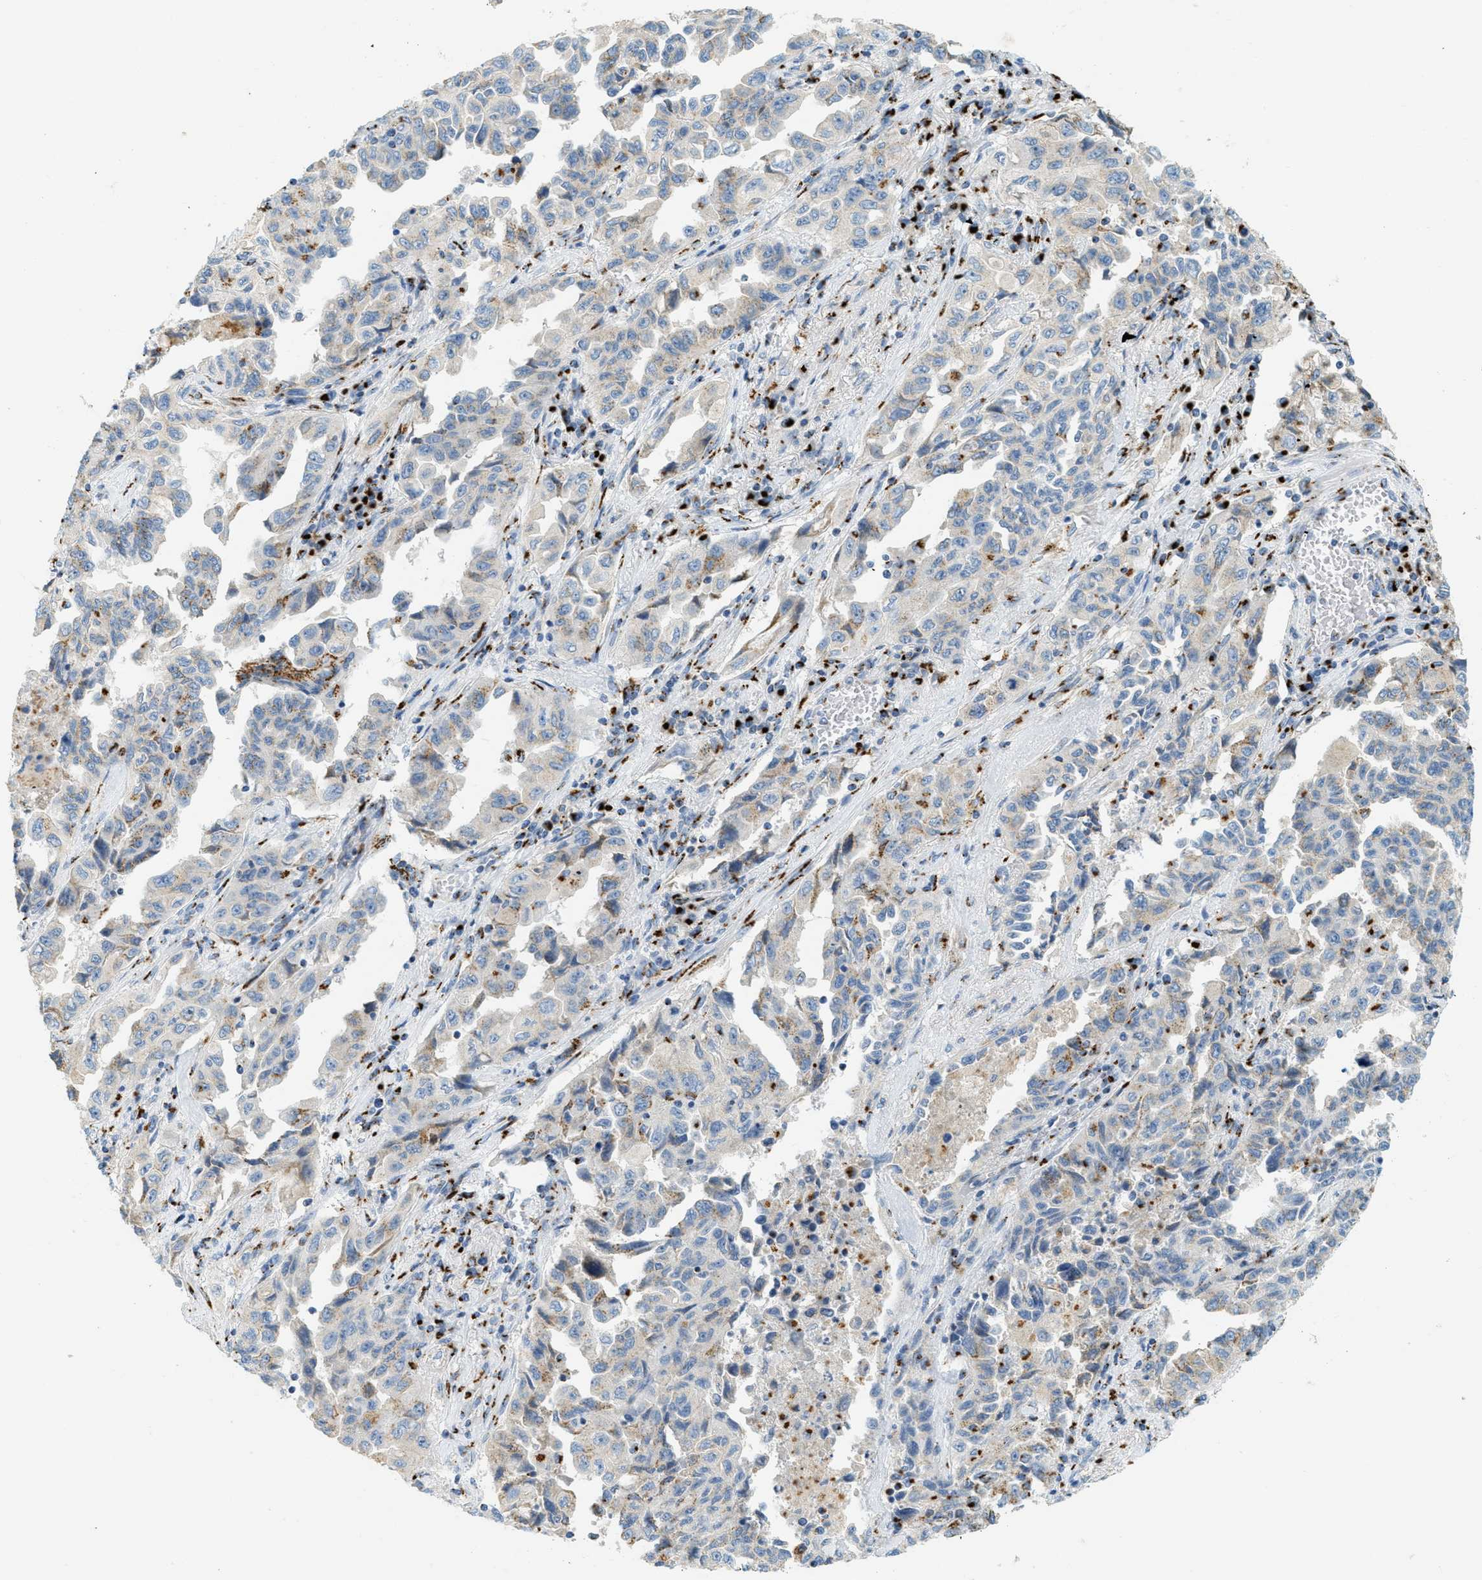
{"staining": {"intensity": "weak", "quantity": "25%-75%", "location": "cytoplasmic/membranous"}, "tissue": "lung cancer", "cell_type": "Tumor cells", "image_type": "cancer", "snomed": [{"axis": "morphology", "description": "Adenocarcinoma, NOS"}, {"axis": "topography", "description": "Lung"}], "caption": "Immunohistochemical staining of lung cancer exhibits low levels of weak cytoplasmic/membranous positivity in approximately 25%-75% of tumor cells.", "gene": "ENTPD4", "patient": {"sex": "female", "age": 51}}